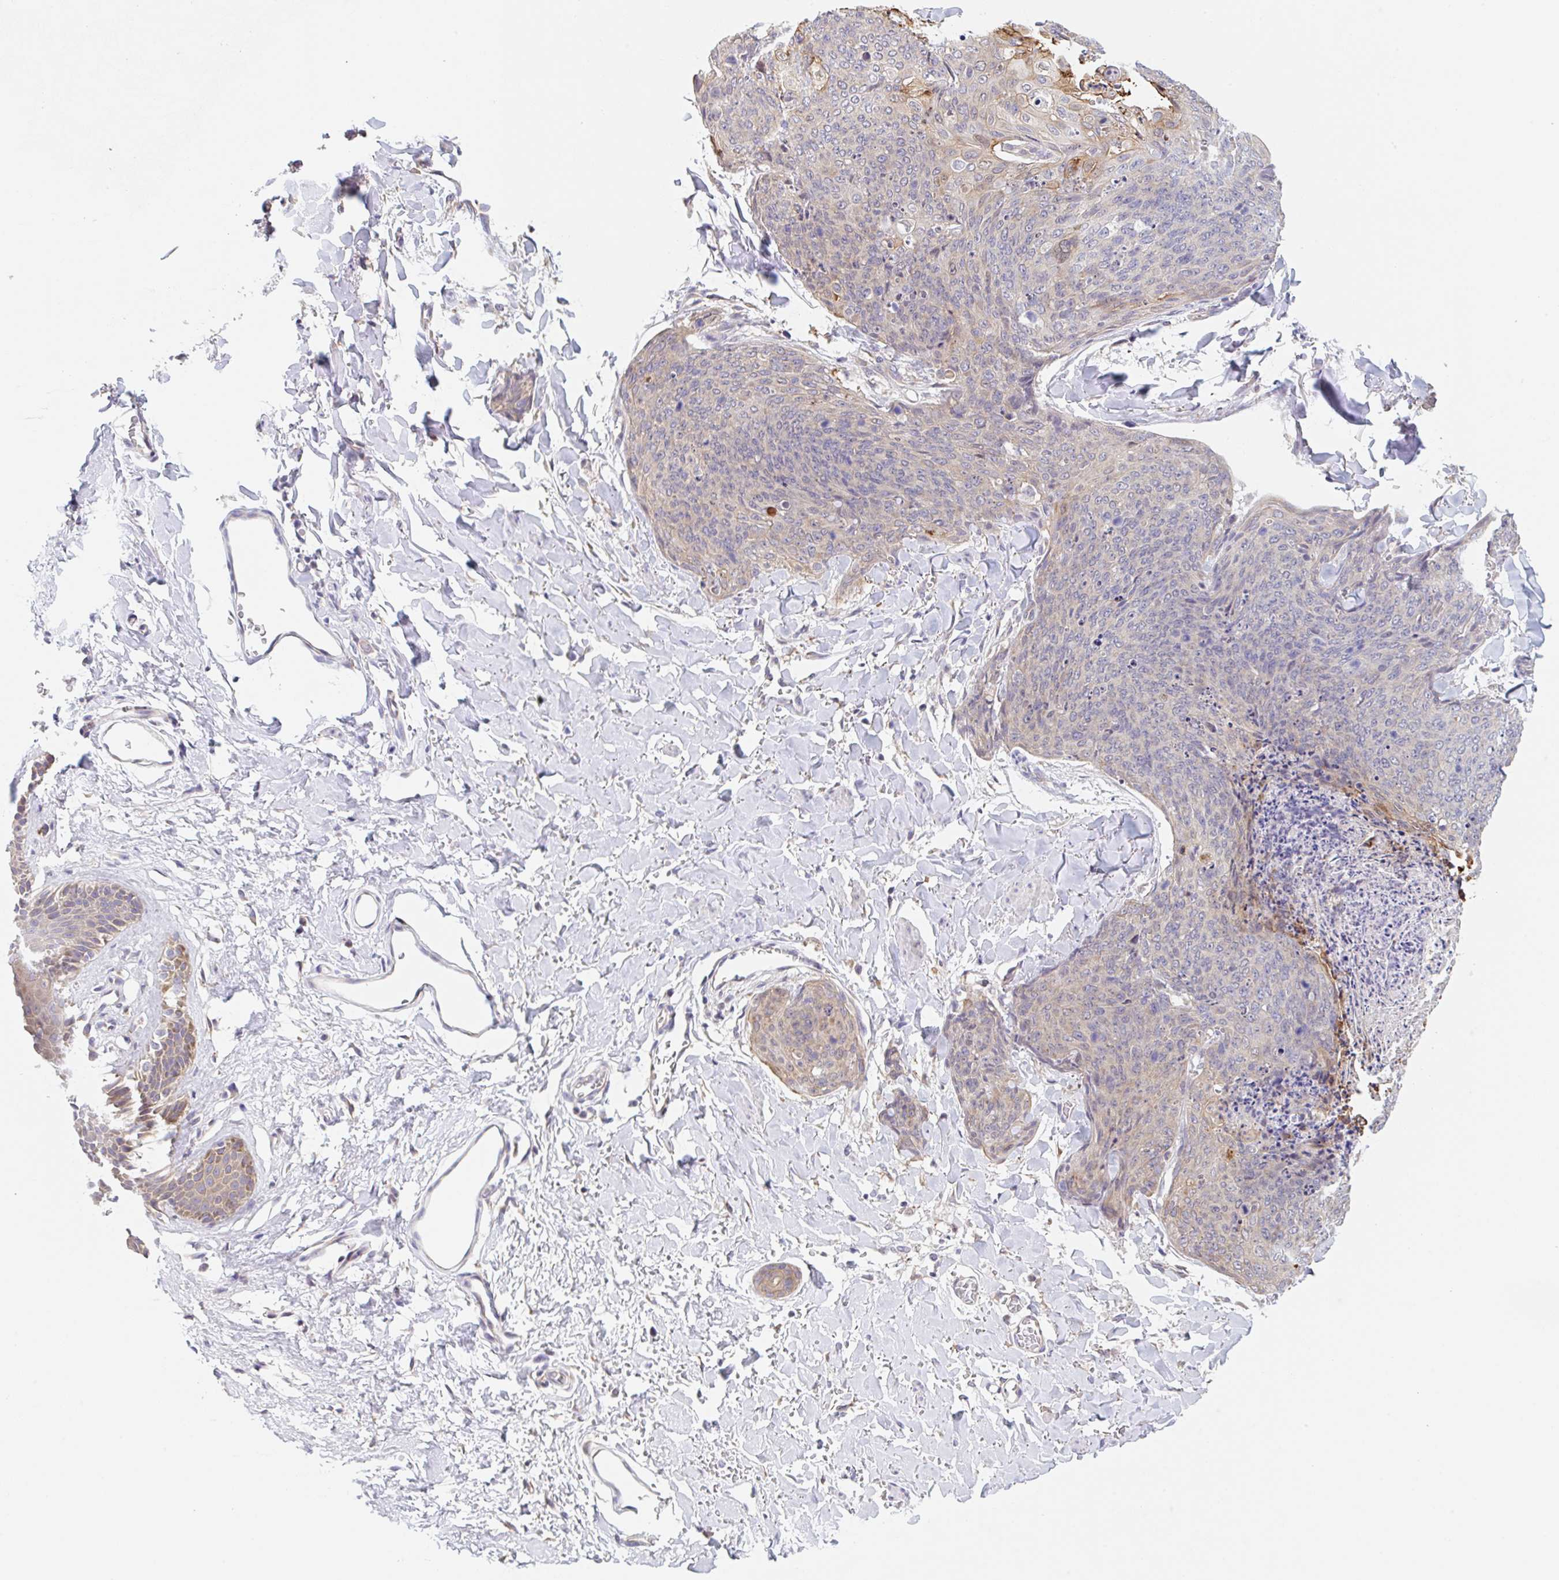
{"staining": {"intensity": "weak", "quantity": "<25%", "location": "cytoplasmic/membranous"}, "tissue": "skin cancer", "cell_type": "Tumor cells", "image_type": "cancer", "snomed": [{"axis": "morphology", "description": "Squamous cell carcinoma, NOS"}, {"axis": "topography", "description": "Skin"}, {"axis": "topography", "description": "Vulva"}], "caption": "An immunohistochemistry histopathology image of skin cancer is shown. There is no staining in tumor cells of skin cancer.", "gene": "TBPL2", "patient": {"sex": "female", "age": 85}}